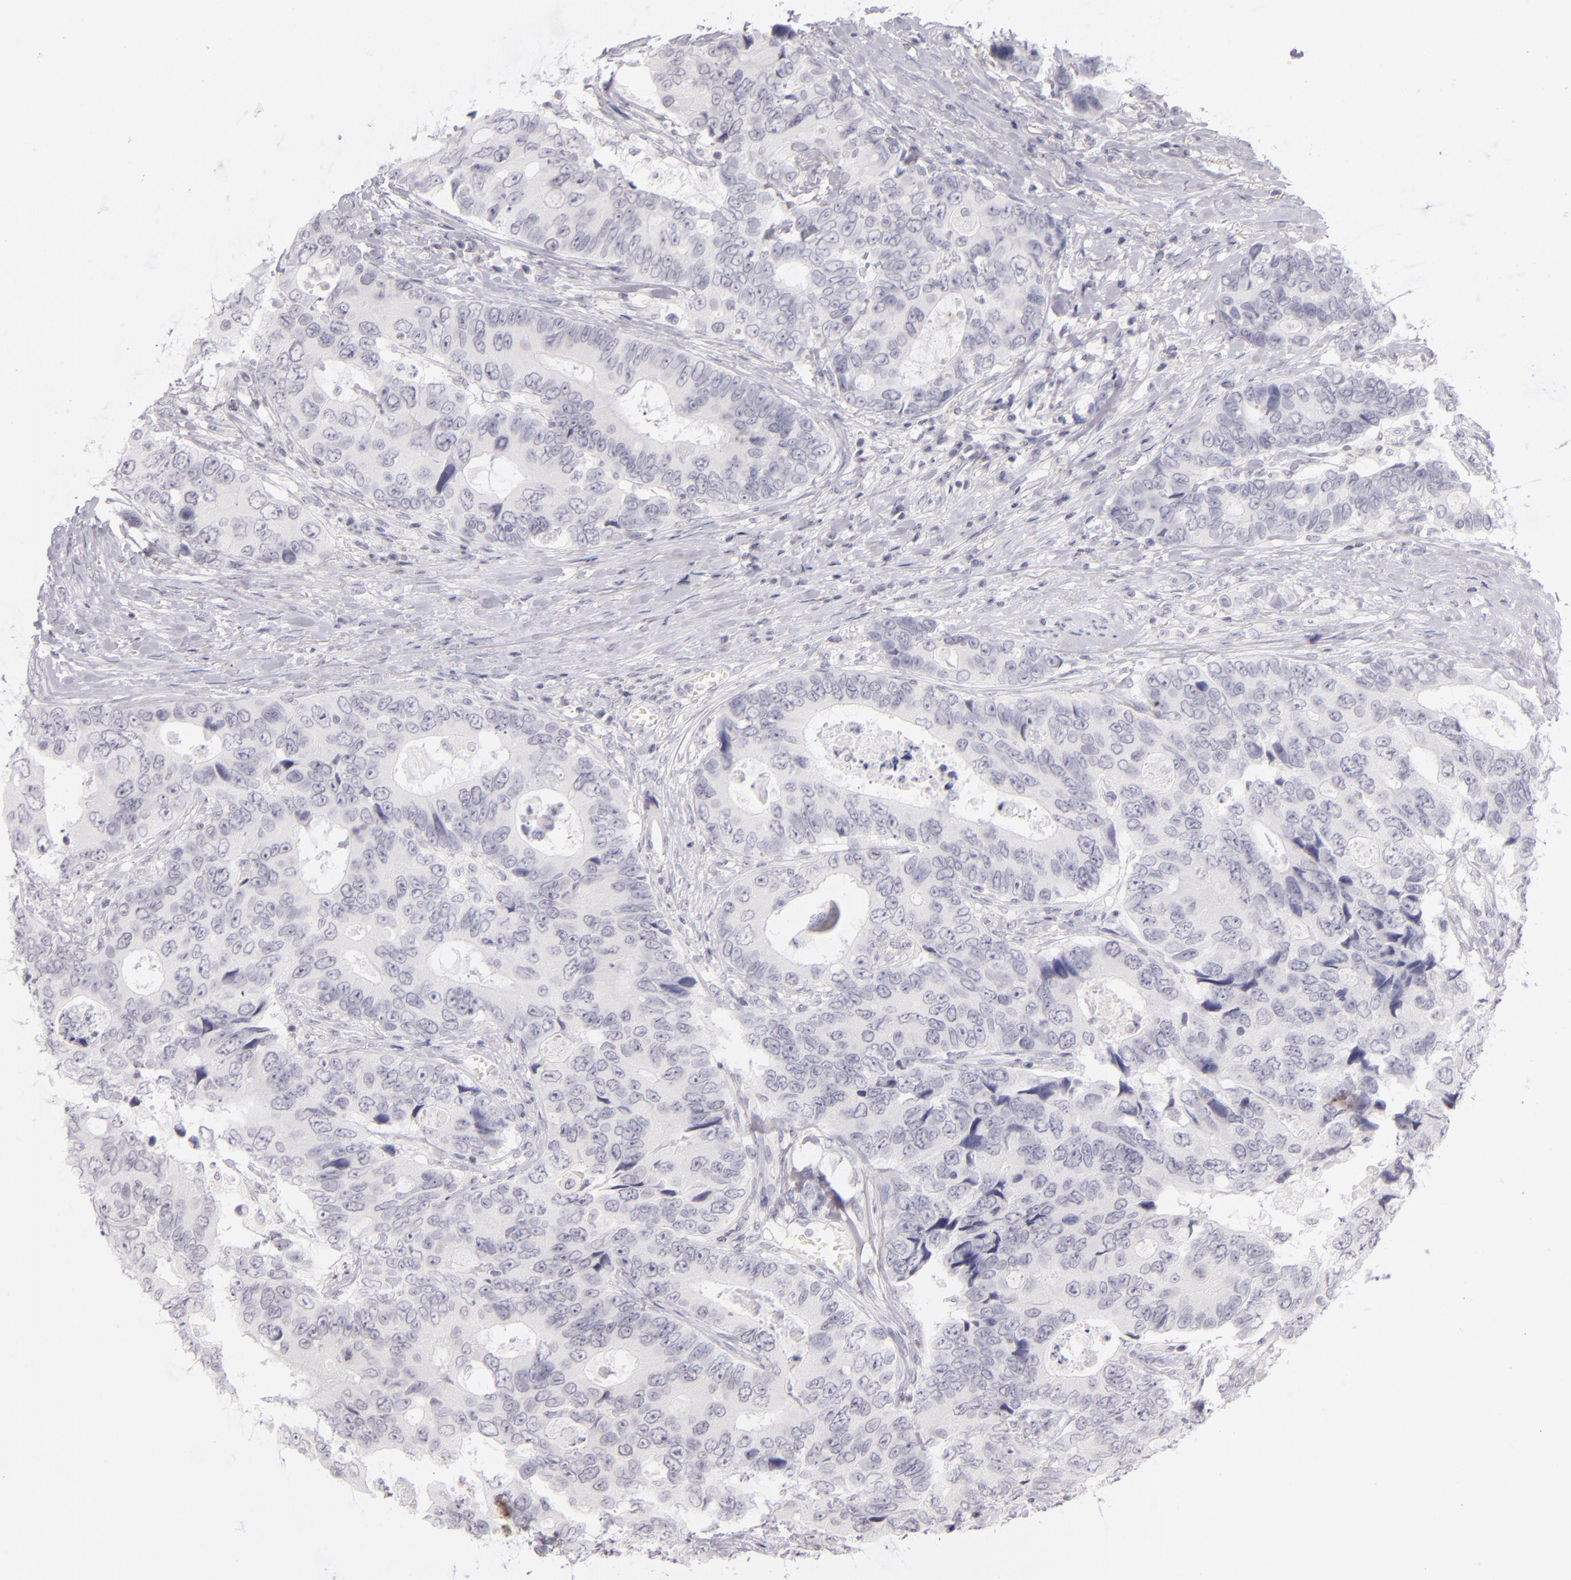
{"staining": {"intensity": "negative", "quantity": "none", "location": "none"}, "tissue": "colorectal cancer", "cell_type": "Tumor cells", "image_type": "cancer", "snomed": [{"axis": "morphology", "description": "Adenocarcinoma, NOS"}, {"axis": "topography", "description": "Rectum"}], "caption": "A micrograph of human colorectal cancer (adenocarcinoma) is negative for staining in tumor cells.", "gene": "CD40", "patient": {"sex": "female", "age": 67}}